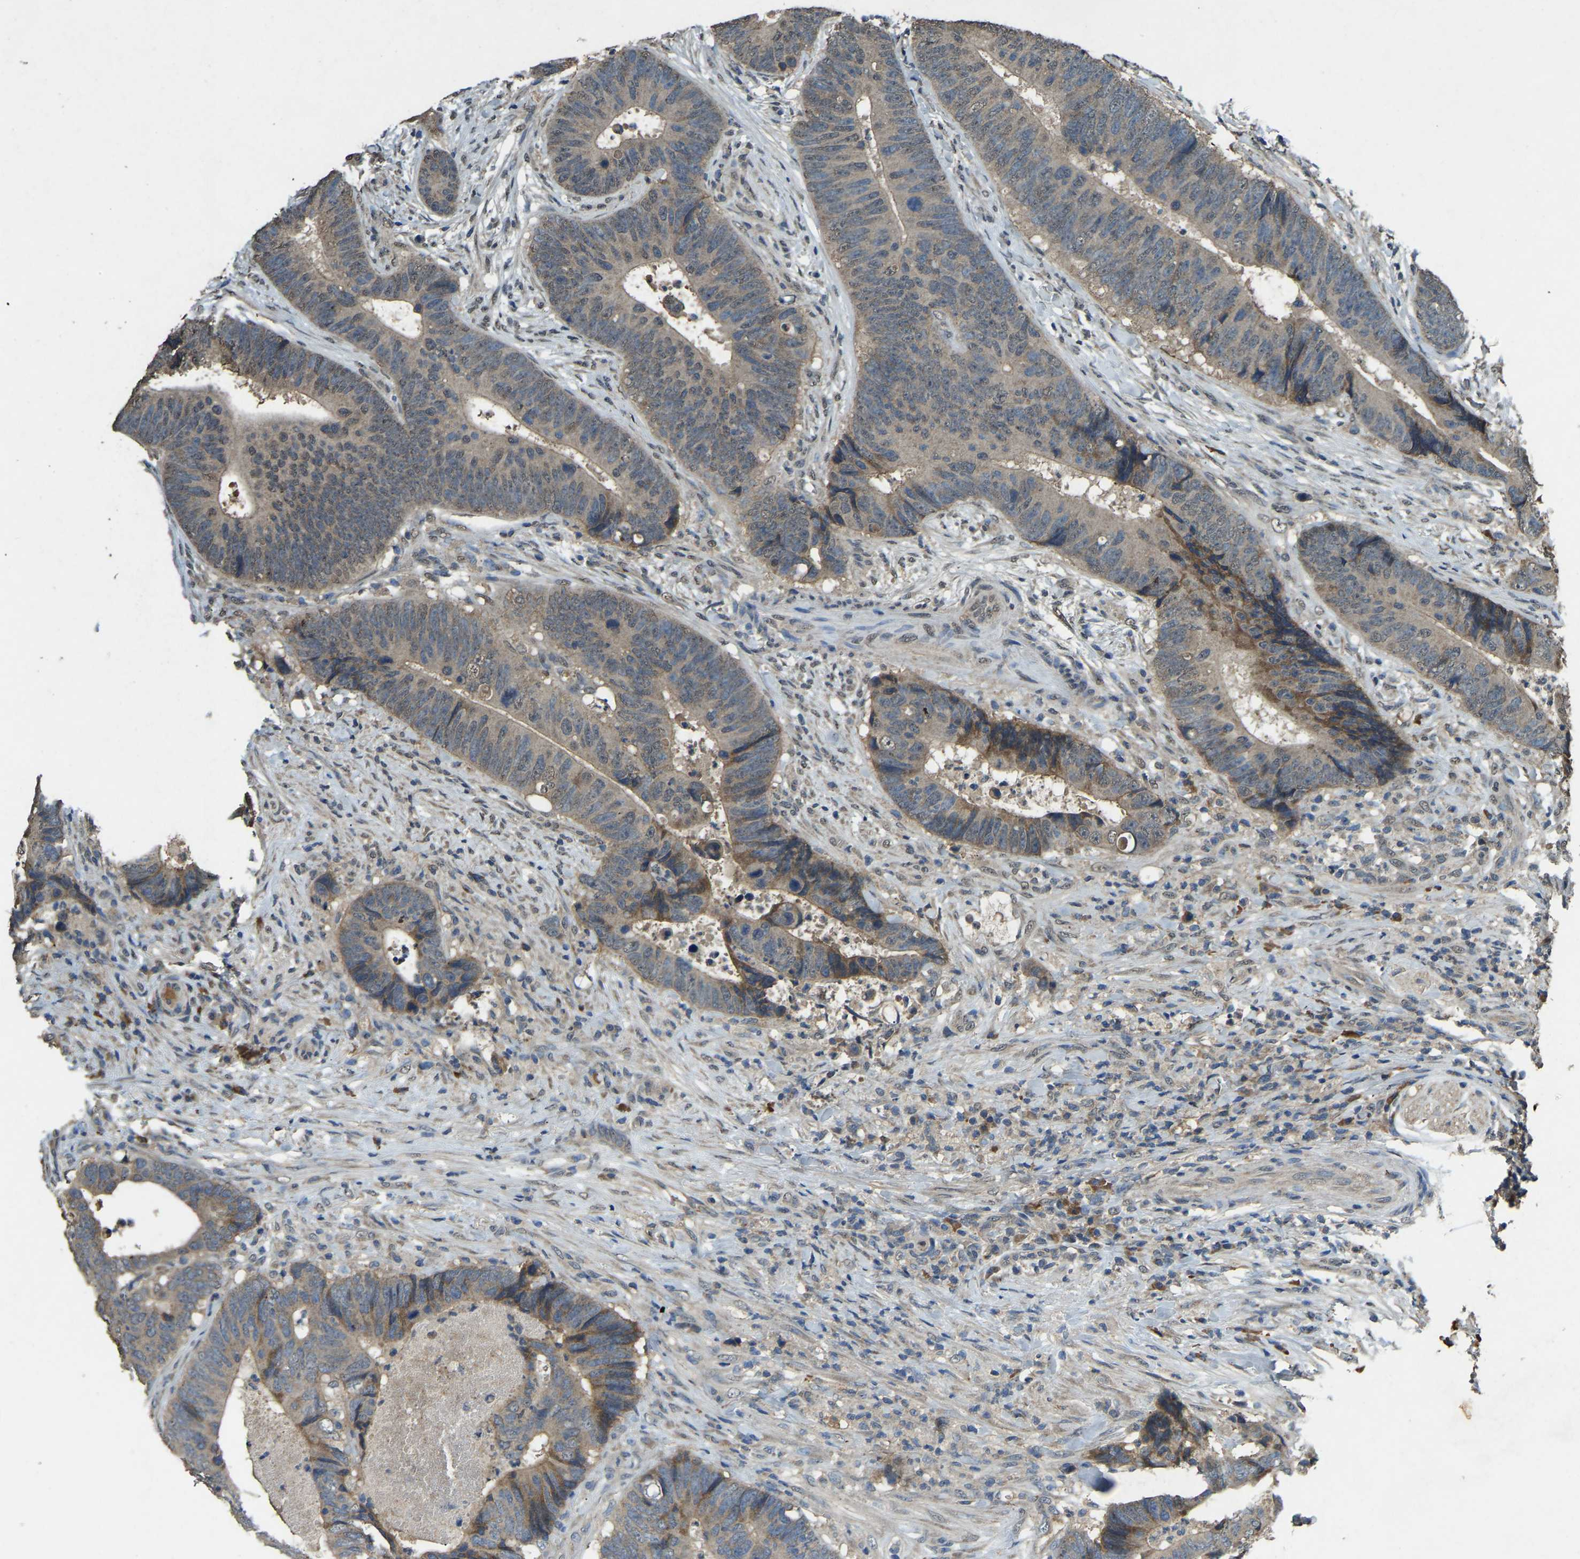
{"staining": {"intensity": "moderate", "quantity": "25%-75%", "location": "cytoplasmic/membranous"}, "tissue": "colorectal cancer", "cell_type": "Tumor cells", "image_type": "cancer", "snomed": [{"axis": "morphology", "description": "Adenocarcinoma, NOS"}, {"axis": "topography", "description": "Colon"}], "caption": "Immunohistochemistry image of neoplastic tissue: human adenocarcinoma (colorectal) stained using IHC exhibits medium levels of moderate protein expression localized specifically in the cytoplasmic/membranous of tumor cells, appearing as a cytoplasmic/membranous brown color.", "gene": "ATP8B1", "patient": {"sex": "male", "age": 56}}